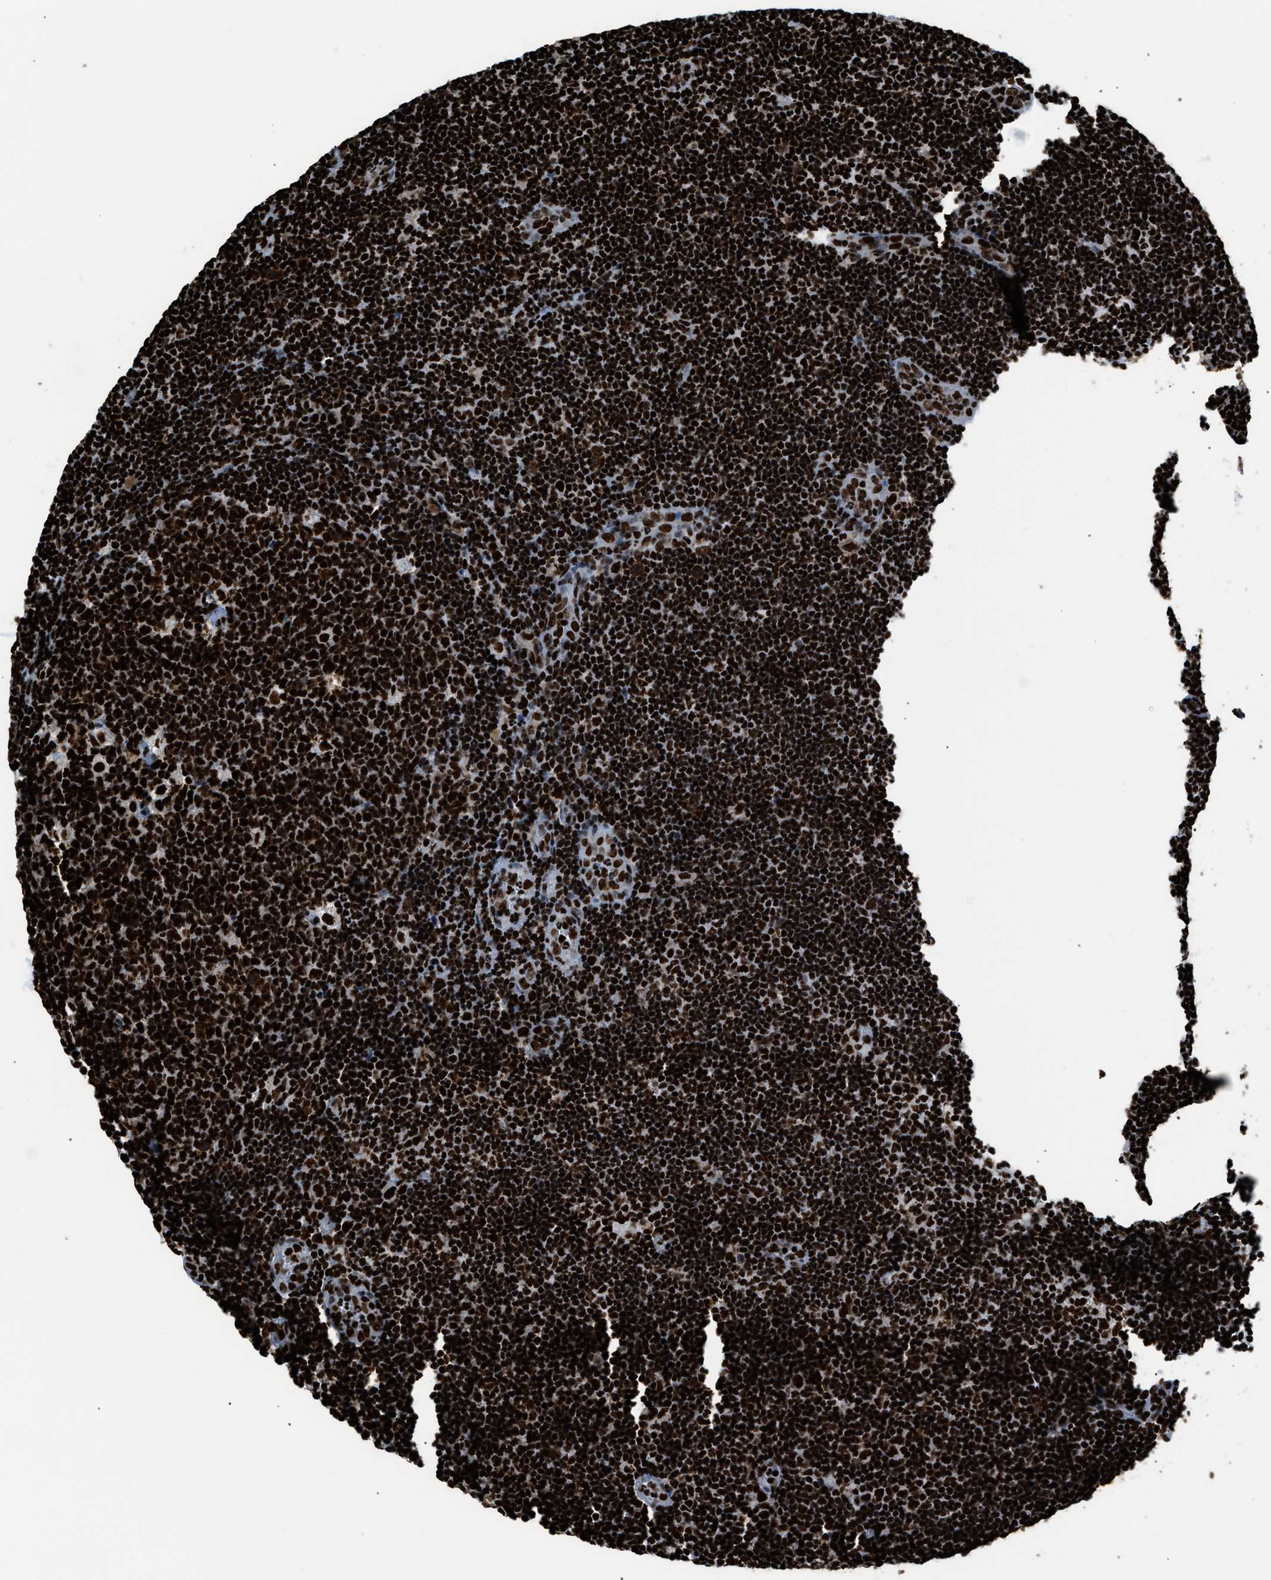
{"staining": {"intensity": "strong", "quantity": ">75%", "location": "nuclear"}, "tissue": "lymph node", "cell_type": "Germinal center cells", "image_type": "normal", "snomed": [{"axis": "morphology", "description": "Normal tissue, NOS"}, {"axis": "morphology", "description": "Inflammation, NOS"}, {"axis": "topography", "description": "Lymph node"}, {"axis": "topography", "description": "Salivary gland"}], "caption": "A high amount of strong nuclear expression is appreciated in about >75% of germinal center cells in normal lymph node. The staining was performed using DAB, with brown indicating positive protein expression. Nuclei are stained blue with hematoxylin.", "gene": "HNRNPM", "patient": {"sex": "male", "age": 3}}